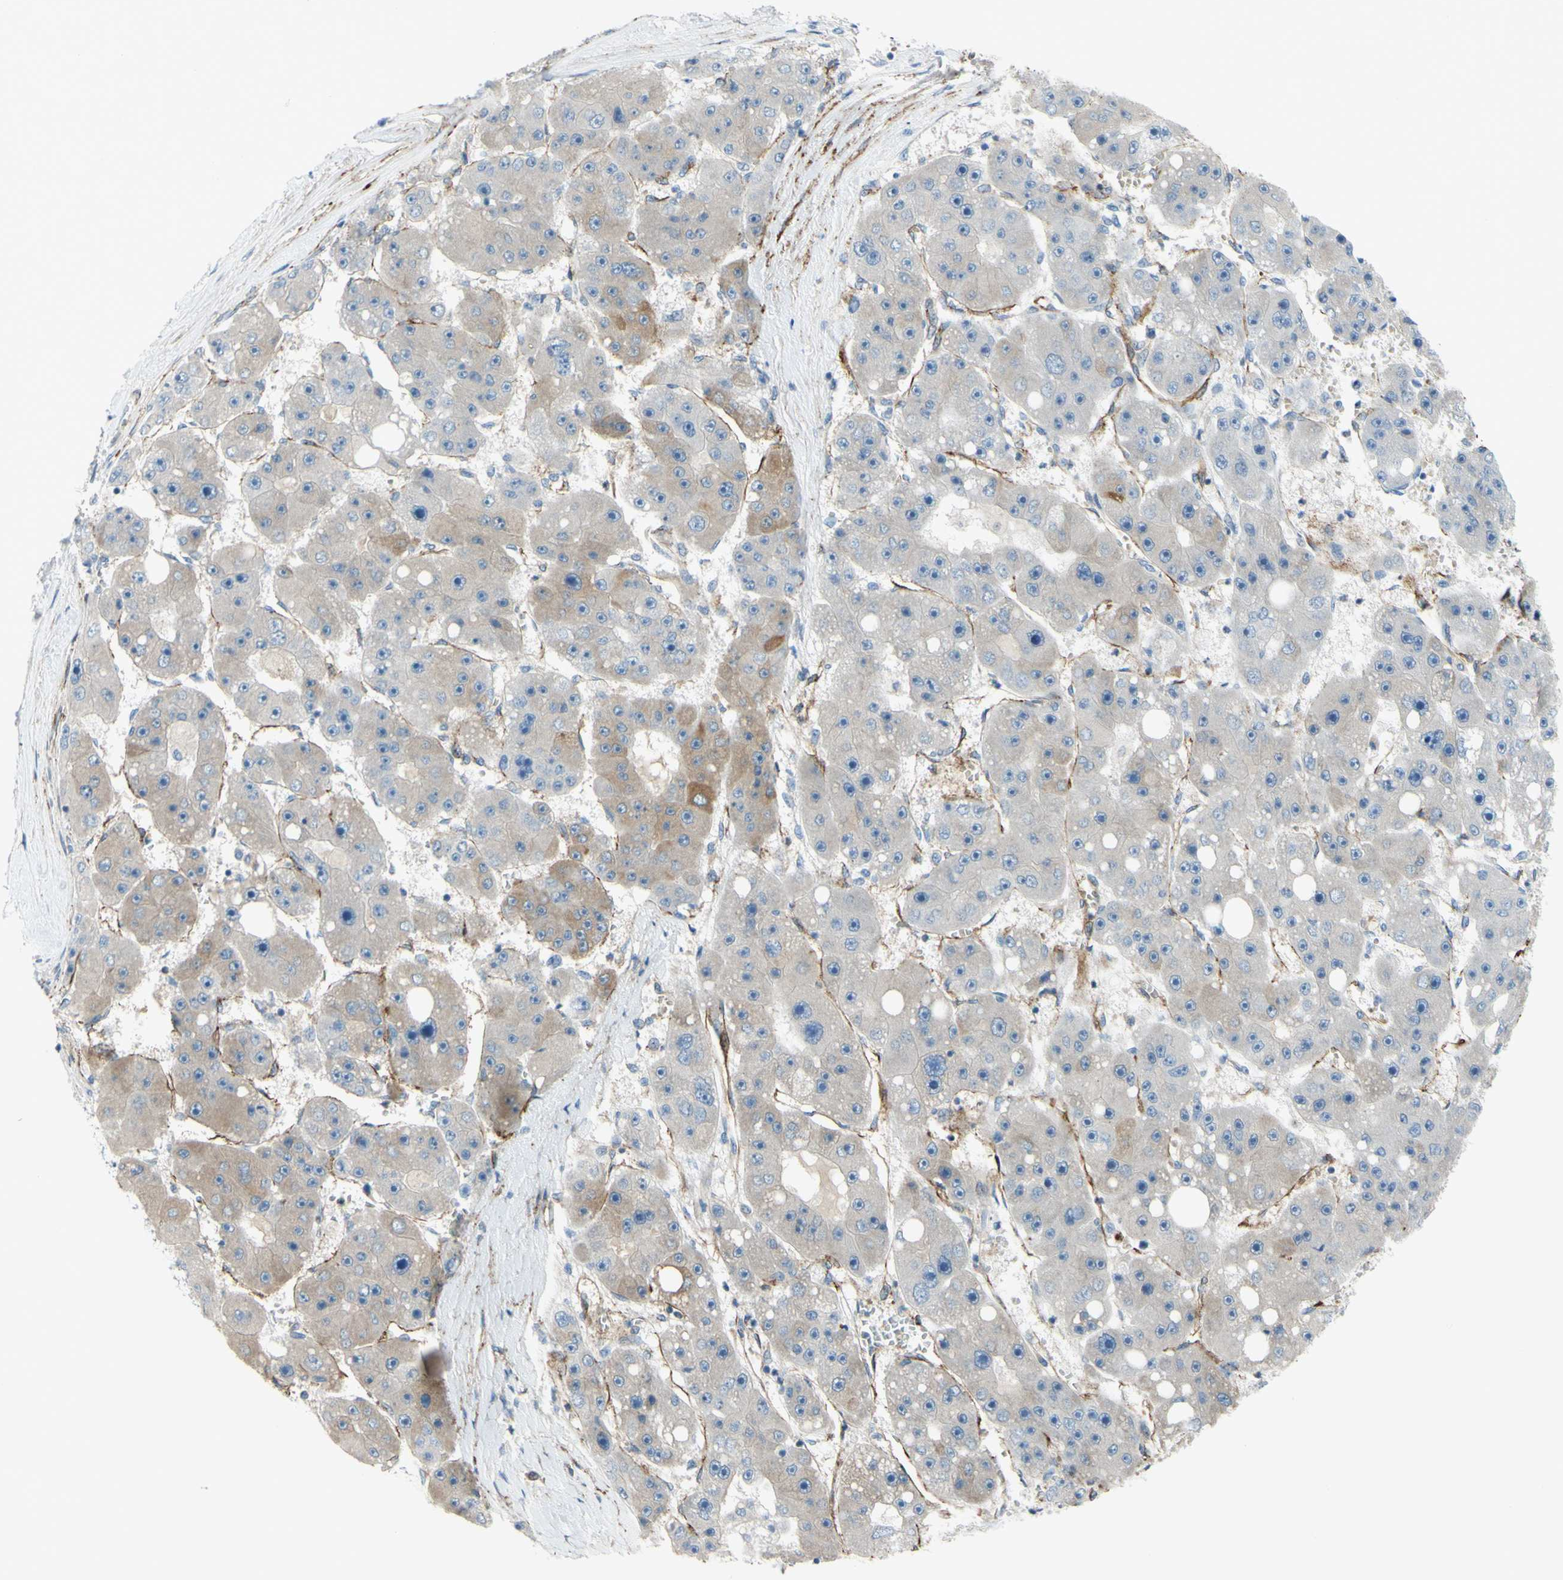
{"staining": {"intensity": "weak", "quantity": "25%-75%", "location": "cytoplasmic/membranous"}, "tissue": "liver cancer", "cell_type": "Tumor cells", "image_type": "cancer", "snomed": [{"axis": "morphology", "description": "Carcinoma, Hepatocellular, NOS"}, {"axis": "topography", "description": "Liver"}], "caption": "The immunohistochemical stain shows weak cytoplasmic/membranous positivity in tumor cells of hepatocellular carcinoma (liver) tissue.", "gene": "PRRG2", "patient": {"sex": "female", "age": 61}}